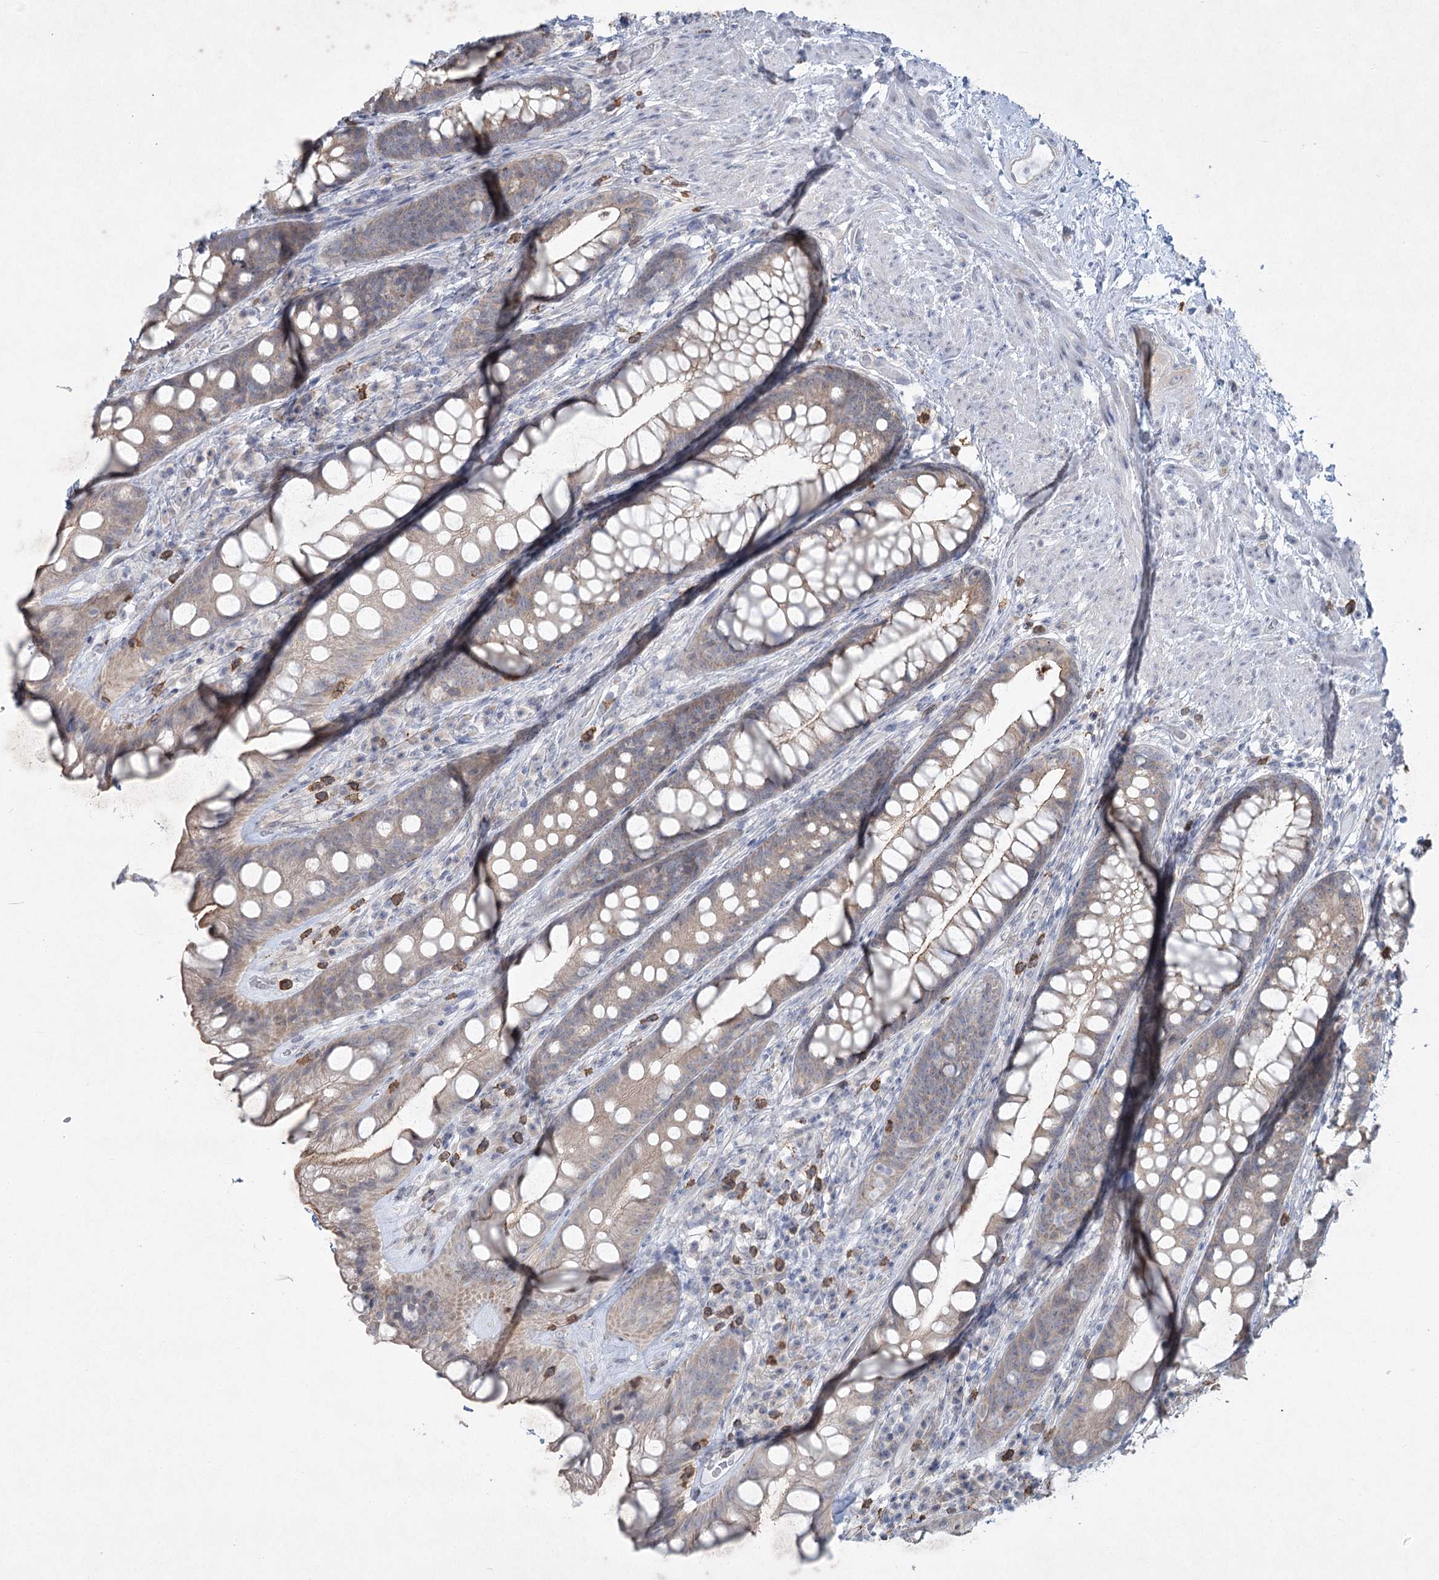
{"staining": {"intensity": "moderate", "quantity": "<25%", "location": "cytoplasmic/membranous"}, "tissue": "rectum", "cell_type": "Glandular cells", "image_type": "normal", "snomed": [{"axis": "morphology", "description": "Normal tissue, NOS"}, {"axis": "topography", "description": "Rectum"}], "caption": "Brown immunohistochemical staining in unremarkable rectum demonstrates moderate cytoplasmic/membranous positivity in approximately <25% of glandular cells. Nuclei are stained in blue.", "gene": "PLA2G12A", "patient": {"sex": "male", "age": 74}}